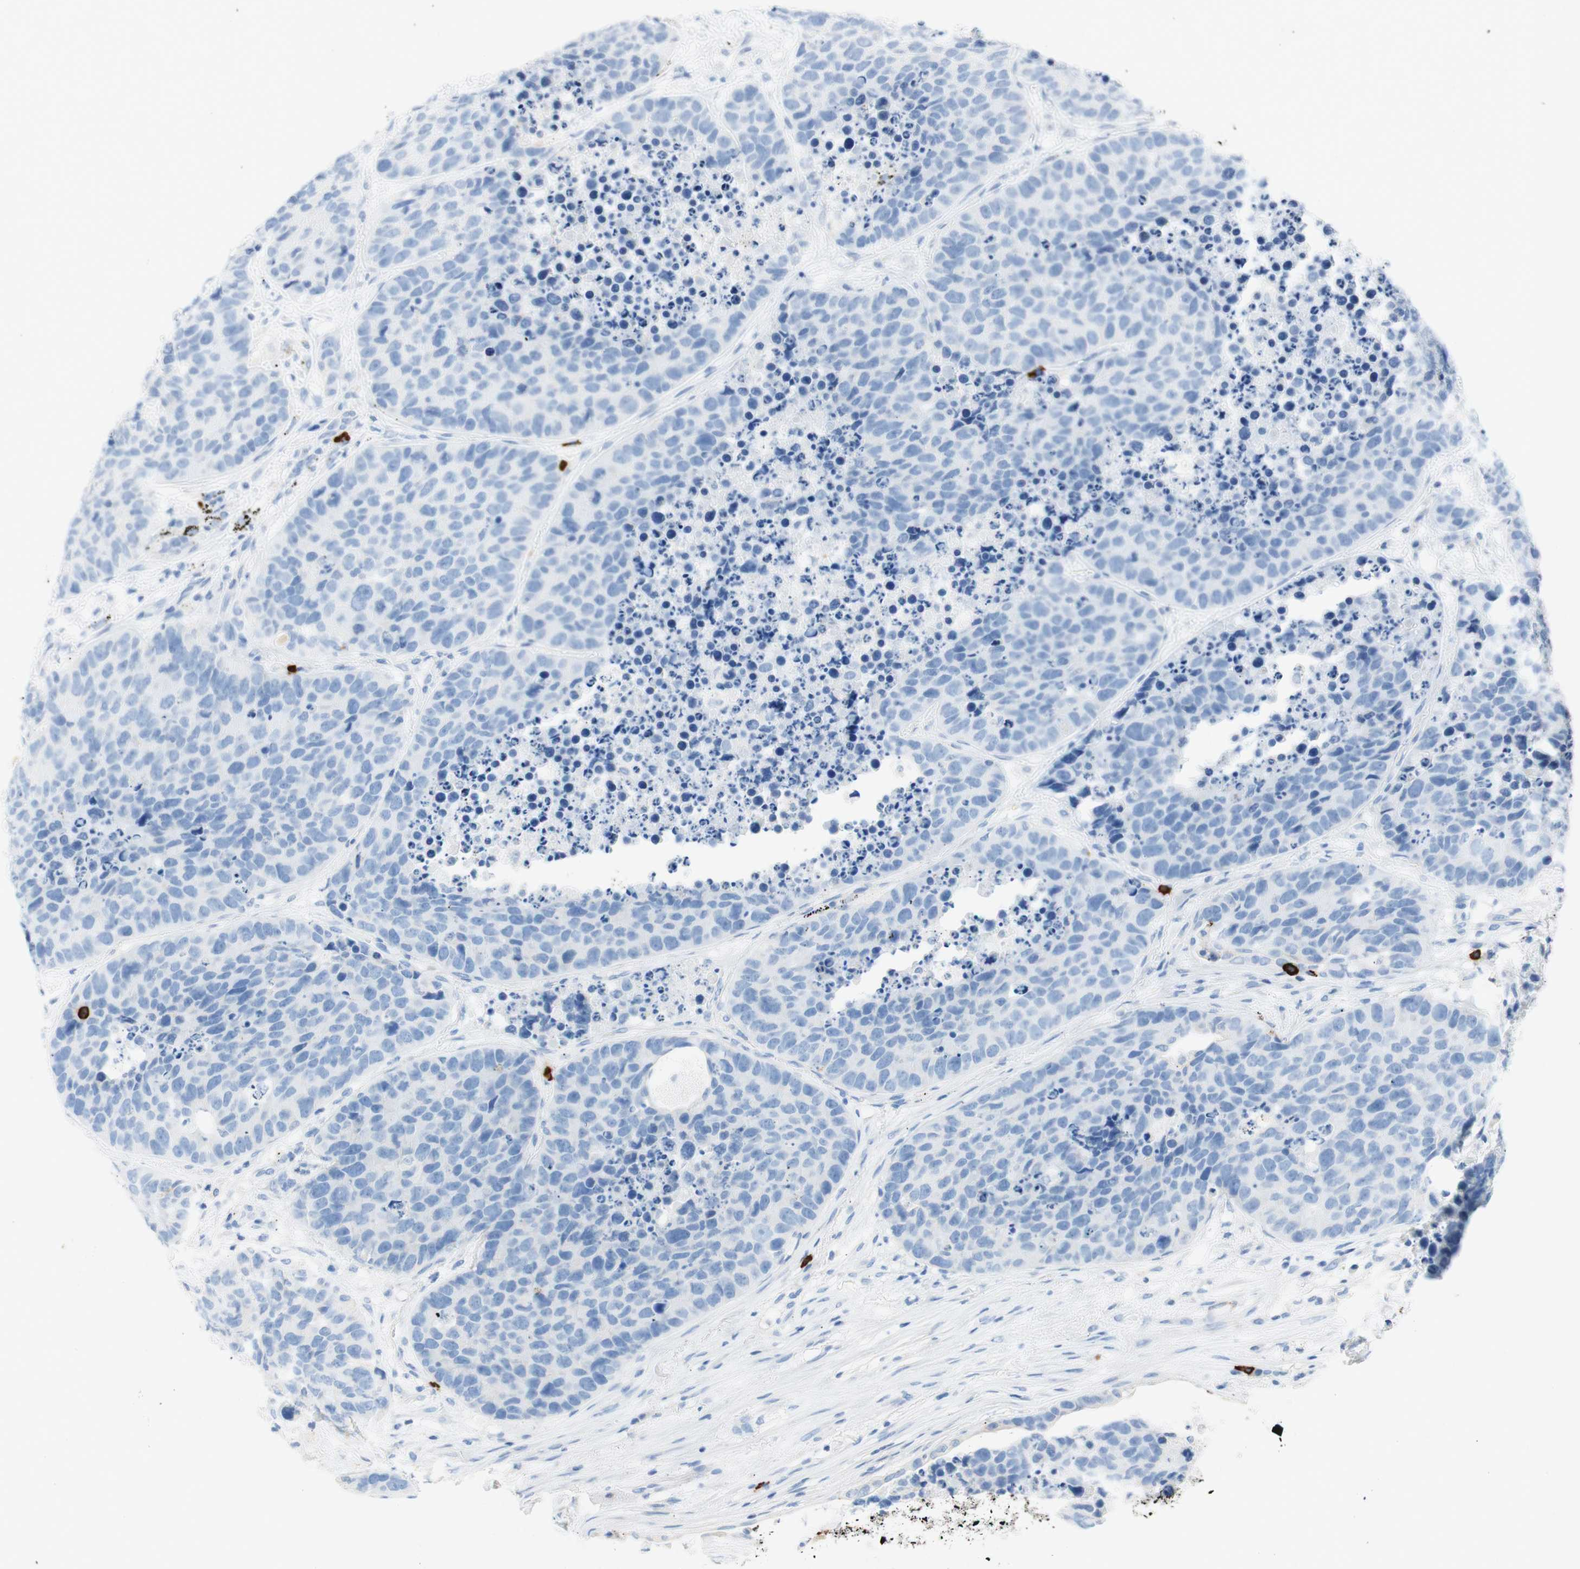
{"staining": {"intensity": "negative", "quantity": "none", "location": "none"}, "tissue": "carcinoid", "cell_type": "Tumor cells", "image_type": "cancer", "snomed": [{"axis": "morphology", "description": "Carcinoid, malignant, NOS"}, {"axis": "topography", "description": "Lung"}], "caption": "Immunohistochemistry photomicrograph of neoplastic tissue: human carcinoid stained with DAB displays no significant protein staining in tumor cells.", "gene": "CEACAM1", "patient": {"sex": "male", "age": 60}}